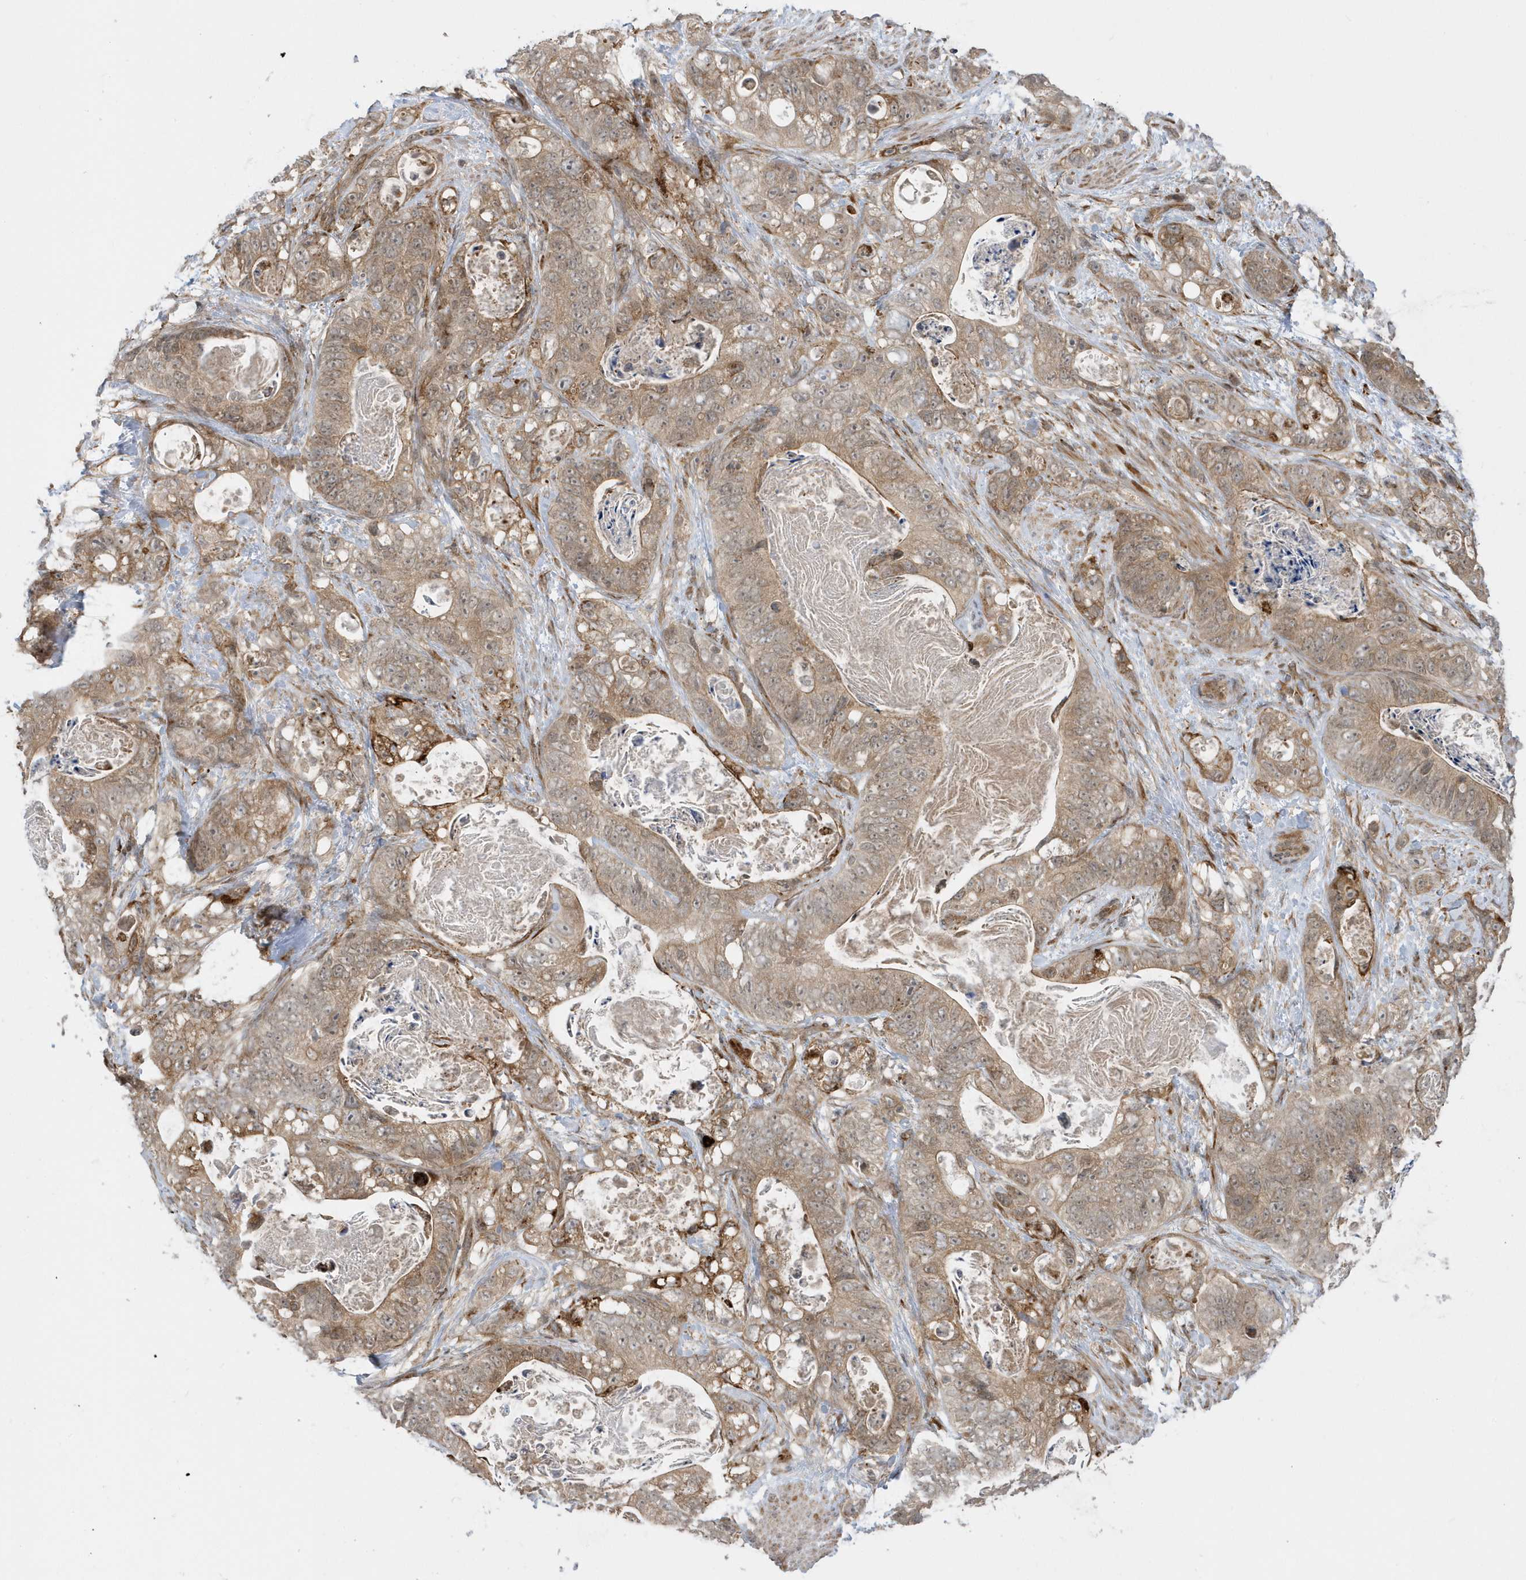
{"staining": {"intensity": "weak", "quantity": ">75%", "location": "cytoplasmic/membranous"}, "tissue": "stomach cancer", "cell_type": "Tumor cells", "image_type": "cancer", "snomed": [{"axis": "morphology", "description": "Normal tissue, NOS"}, {"axis": "morphology", "description": "Adenocarcinoma, NOS"}, {"axis": "topography", "description": "Stomach"}], "caption": "A micrograph showing weak cytoplasmic/membranous expression in approximately >75% of tumor cells in stomach cancer (adenocarcinoma), as visualized by brown immunohistochemical staining.", "gene": "METTL21A", "patient": {"sex": "female", "age": 89}}